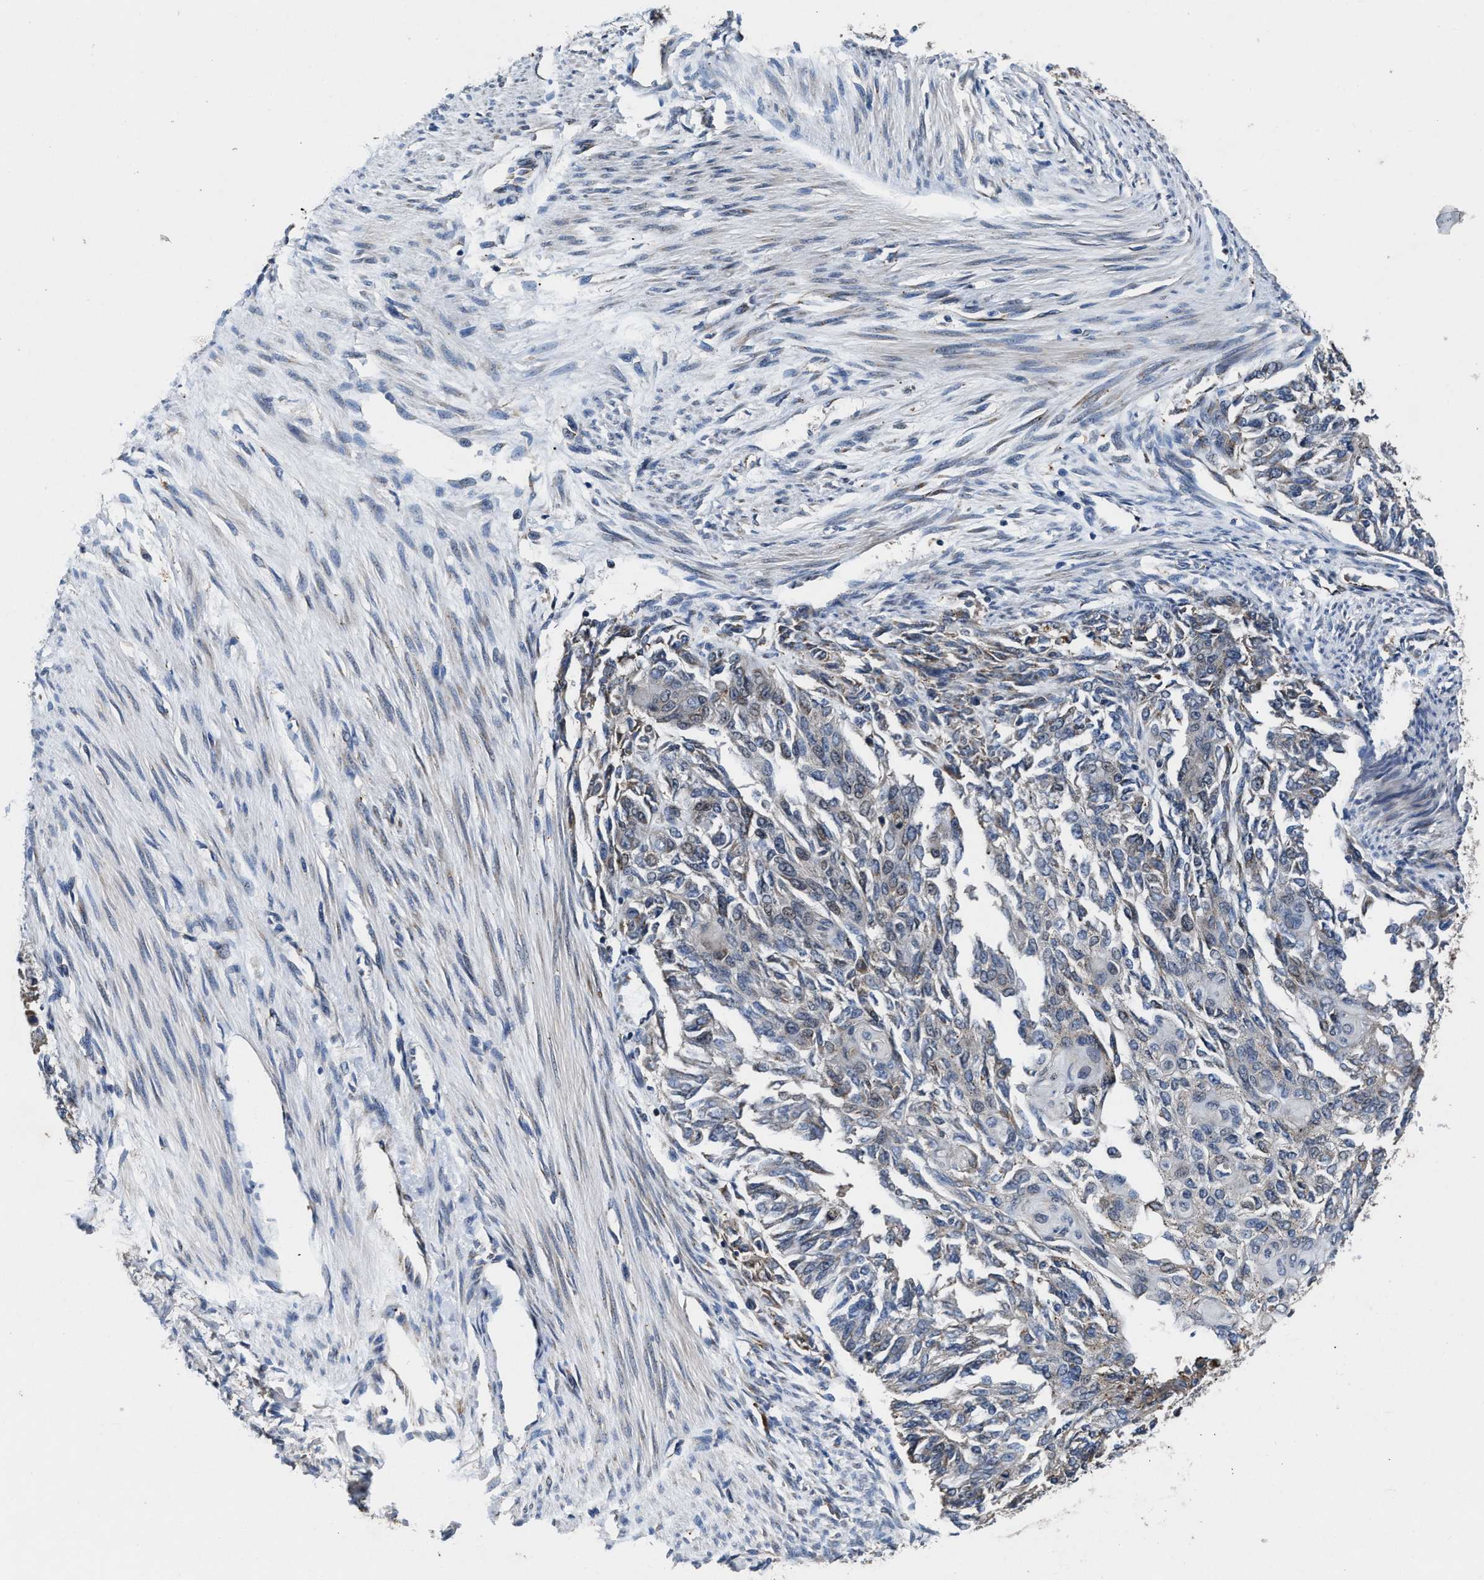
{"staining": {"intensity": "moderate", "quantity": "<25%", "location": "cytoplasmic/membranous"}, "tissue": "endometrial cancer", "cell_type": "Tumor cells", "image_type": "cancer", "snomed": [{"axis": "morphology", "description": "Adenocarcinoma, NOS"}, {"axis": "topography", "description": "Endometrium"}], "caption": "Endometrial cancer (adenocarcinoma) stained with a protein marker displays moderate staining in tumor cells.", "gene": "TMEM53", "patient": {"sex": "female", "age": 32}}